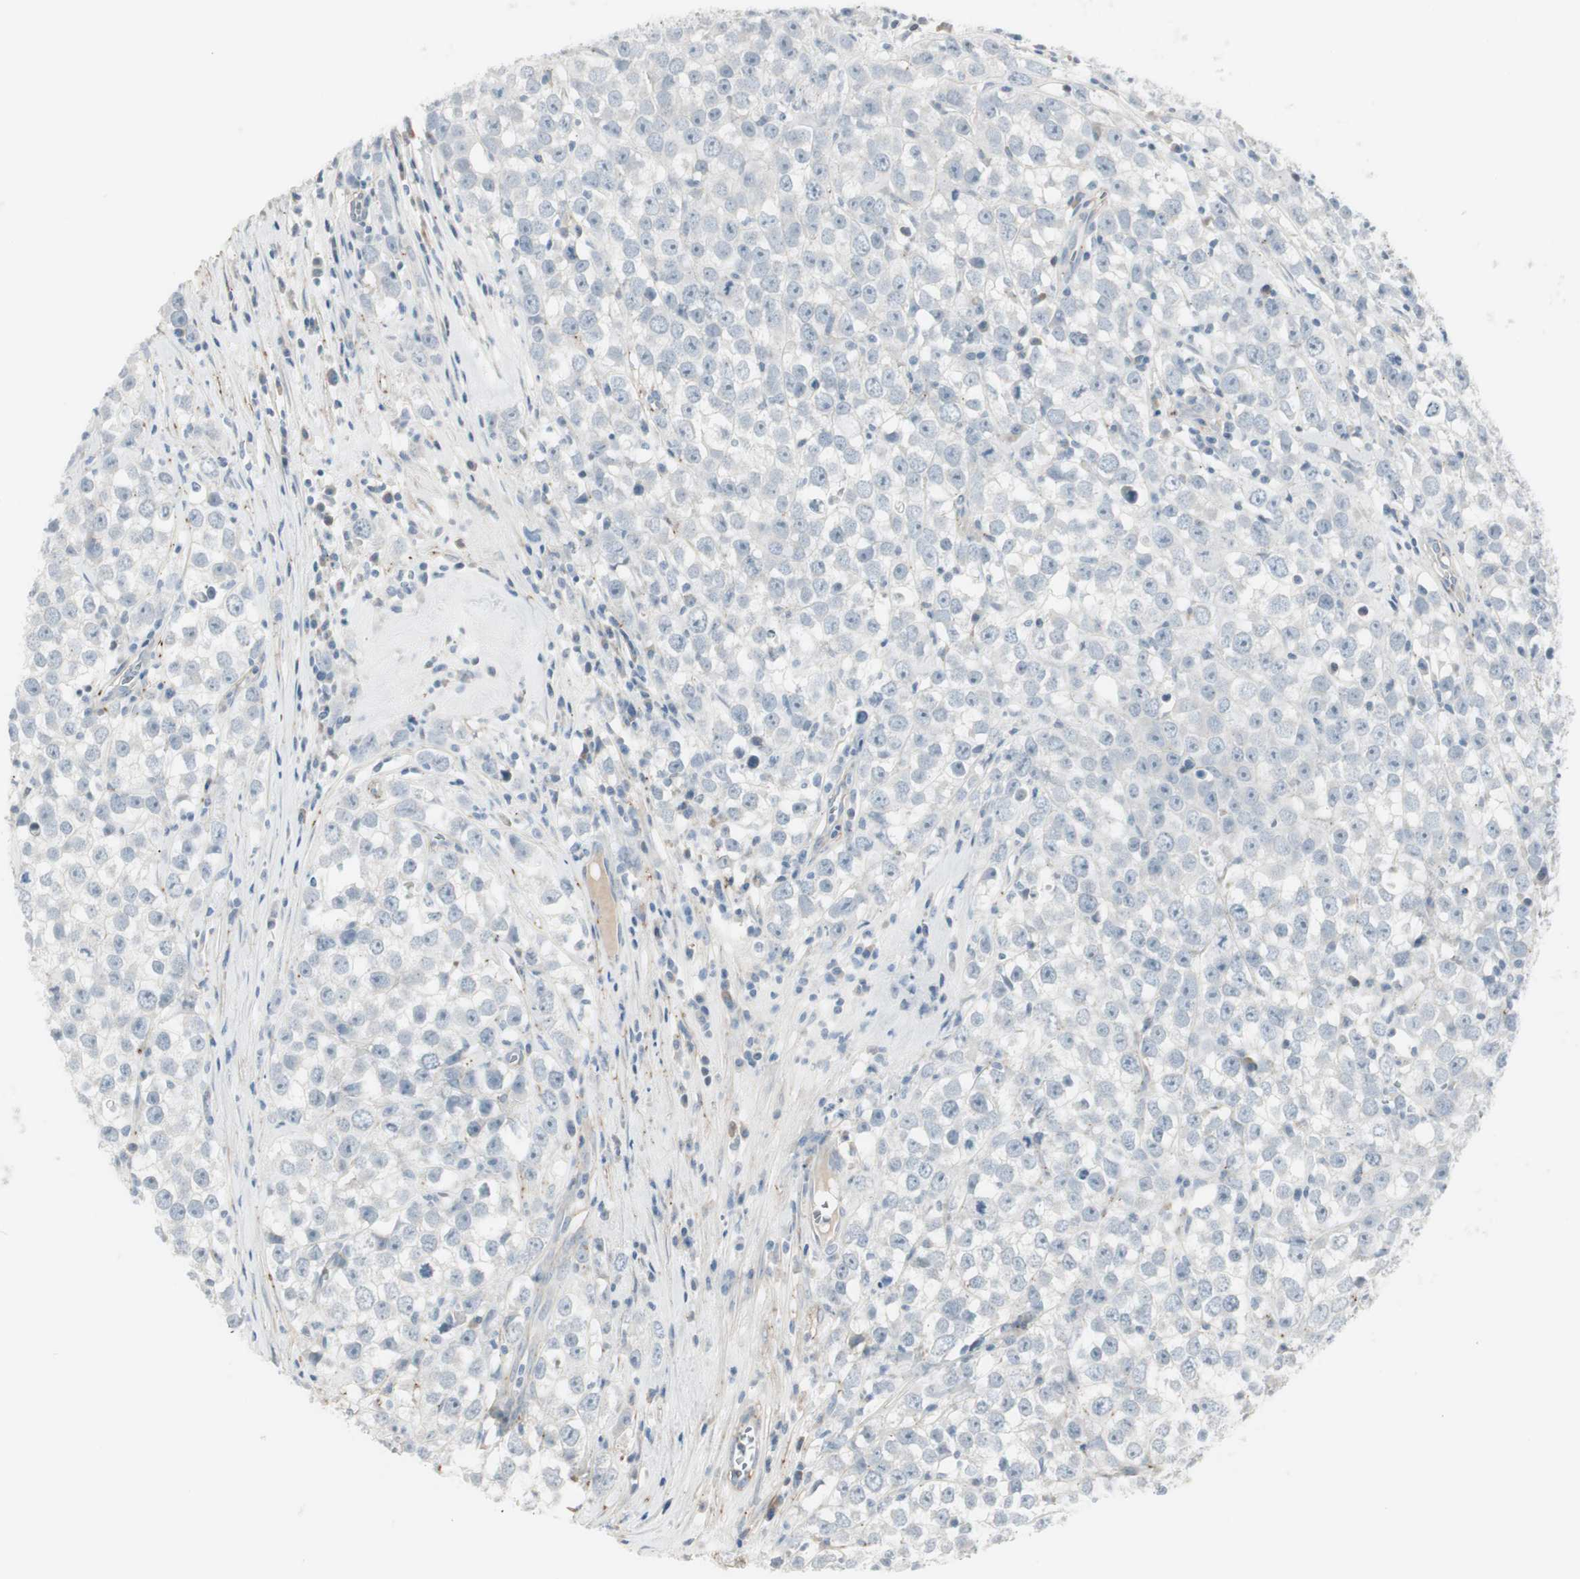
{"staining": {"intensity": "negative", "quantity": "none", "location": "none"}, "tissue": "testis cancer", "cell_type": "Tumor cells", "image_type": "cancer", "snomed": [{"axis": "morphology", "description": "Seminoma, NOS"}, {"axis": "morphology", "description": "Carcinoma, Embryonal, NOS"}, {"axis": "topography", "description": "Testis"}], "caption": "Testis embryonal carcinoma was stained to show a protein in brown. There is no significant expression in tumor cells.", "gene": "CACNA2D1", "patient": {"sex": "male", "age": 52}}